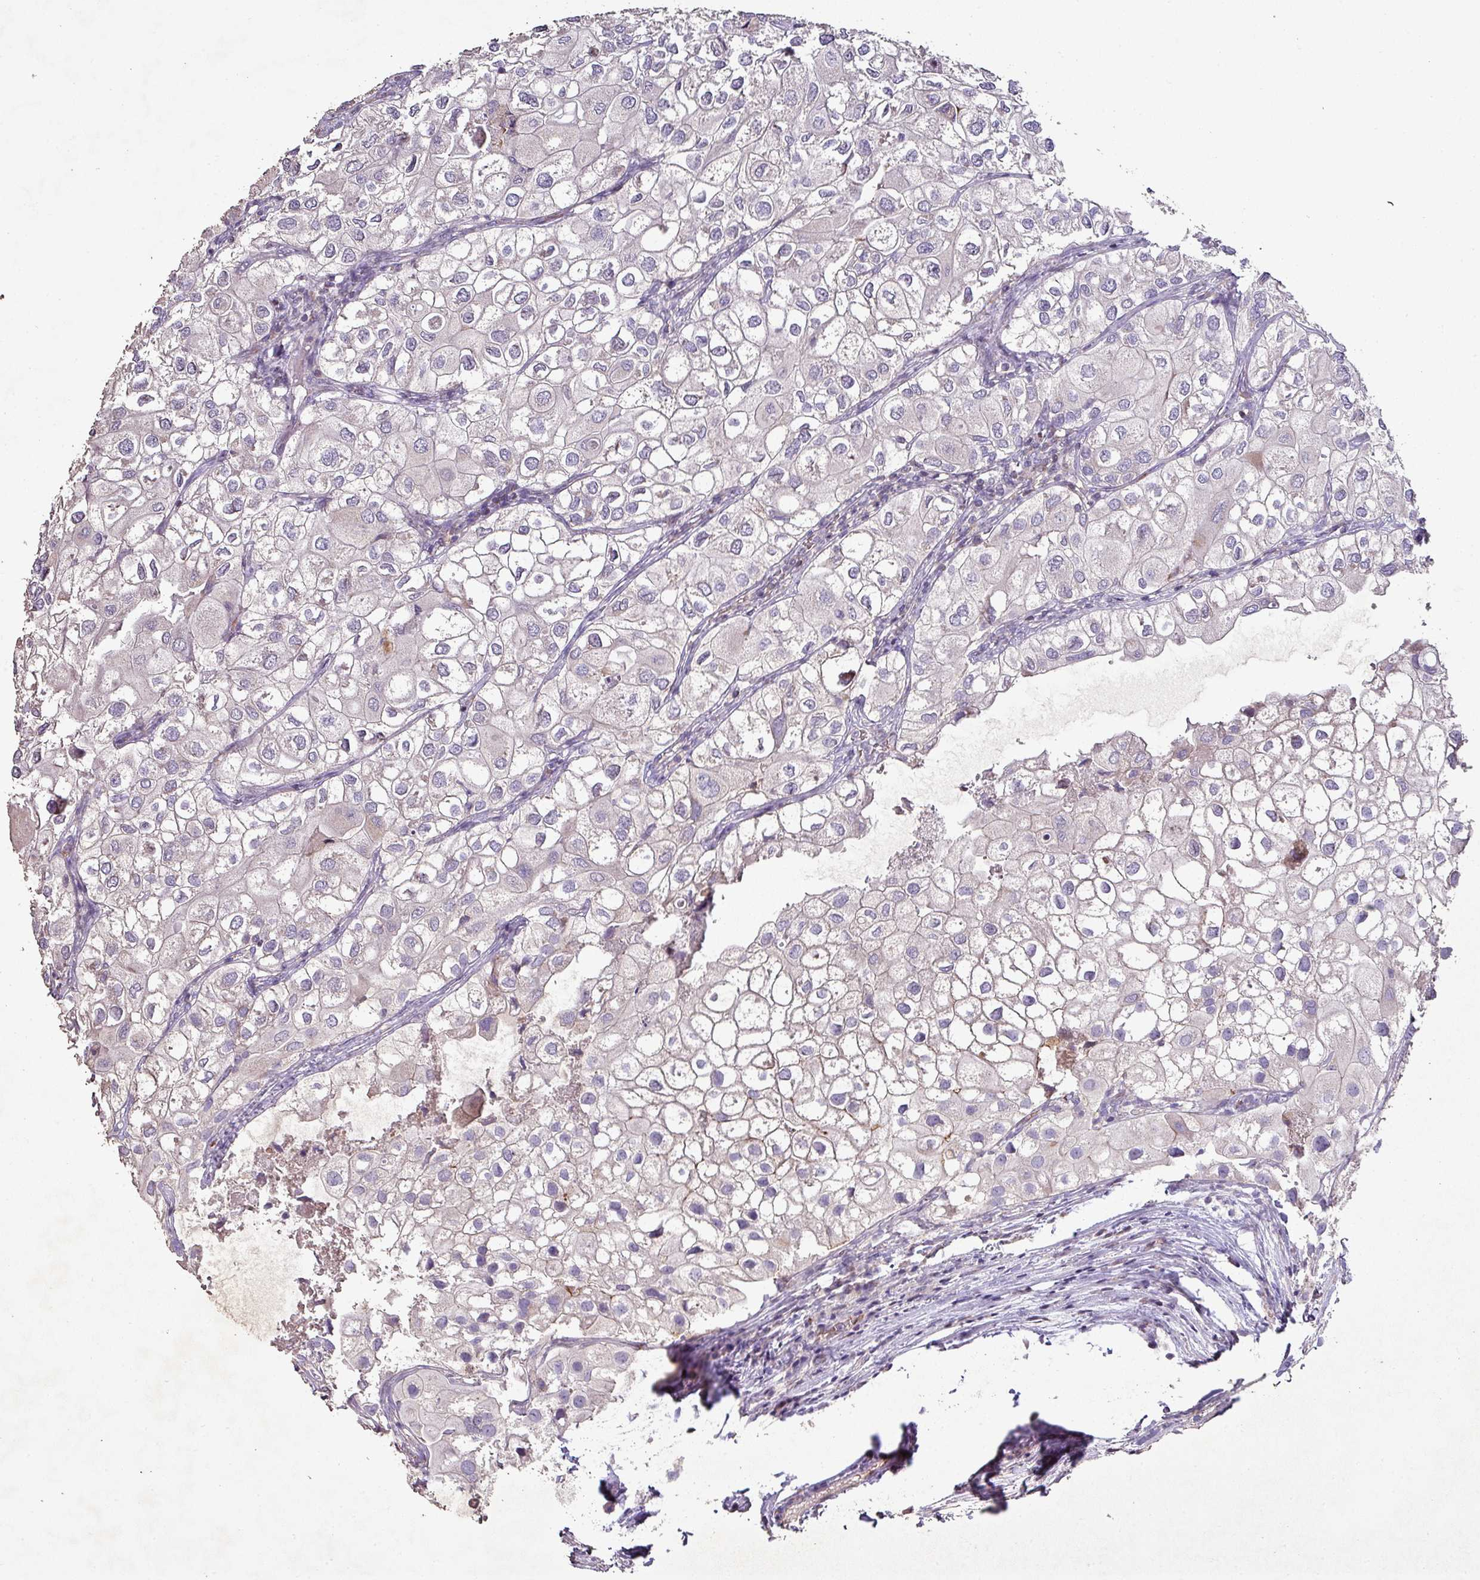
{"staining": {"intensity": "negative", "quantity": "none", "location": "none"}, "tissue": "urothelial cancer", "cell_type": "Tumor cells", "image_type": "cancer", "snomed": [{"axis": "morphology", "description": "Urothelial carcinoma, High grade"}, {"axis": "topography", "description": "Urinary bladder"}], "caption": "Immunohistochemistry of urothelial cancer shows no staining in tumor cells.", "gene": "RPL23A", "patient": {"sex": "male", "age": 64}}